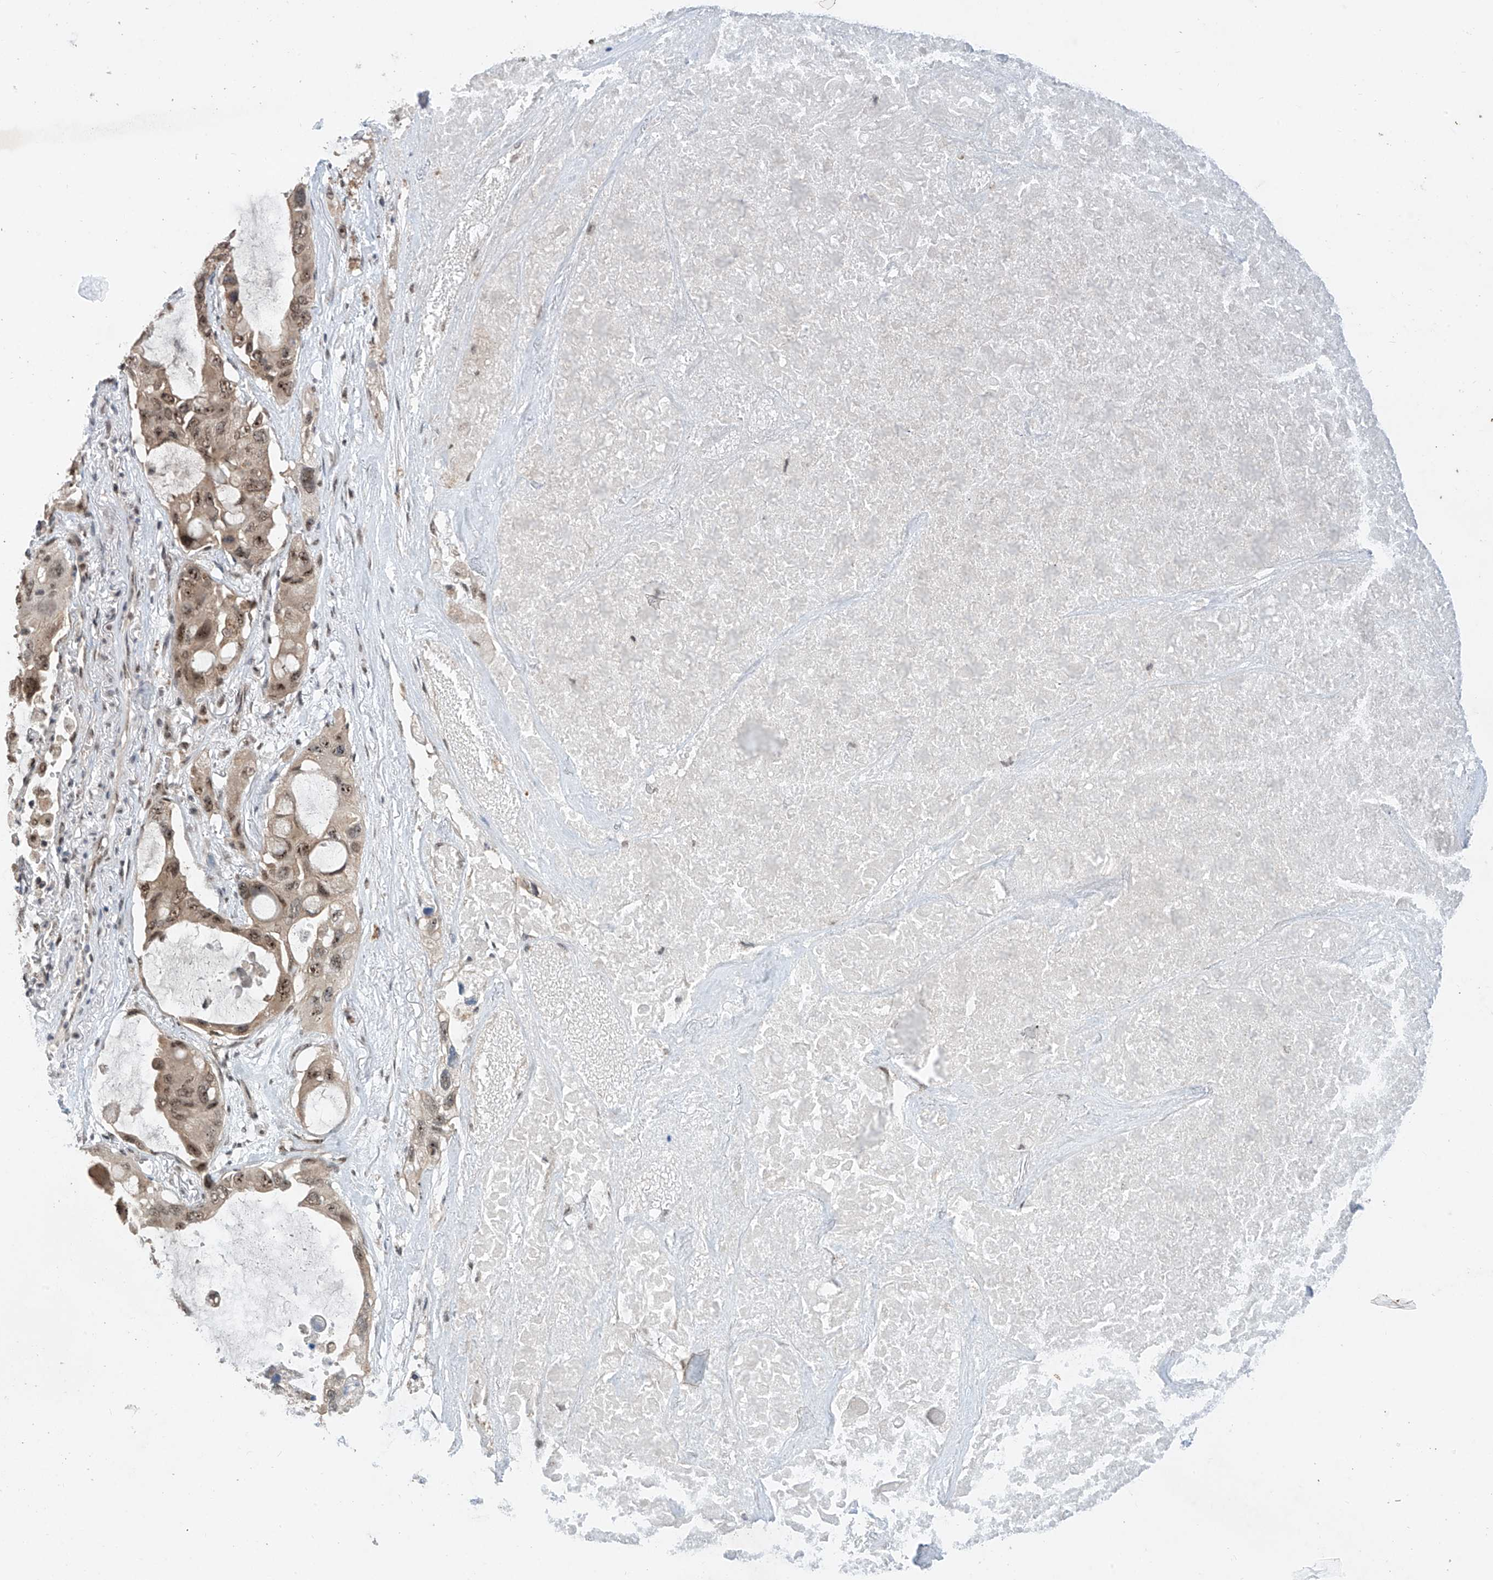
{"staining": {"intensity": "moderate", "quantity": ">75%", "location": "nuclear"}, "tissue": "lung cancer", "cell_type": "Tumor cells", "image_type": "cancer", "snomed": [{"axis": "morphology", "description": "Squamous cell carcinoma, NOS"}, {"axis": "topography", "description": "Lung"}], "caption": "Protein positivity by immunohistochemistry (IHC) shows moderate nuclear expression in approximately >75% of tumor cells in squamous cell carcinoma (lung).", "gene": "RPAIN", "patient": {"sex": "female", "age": 73}}